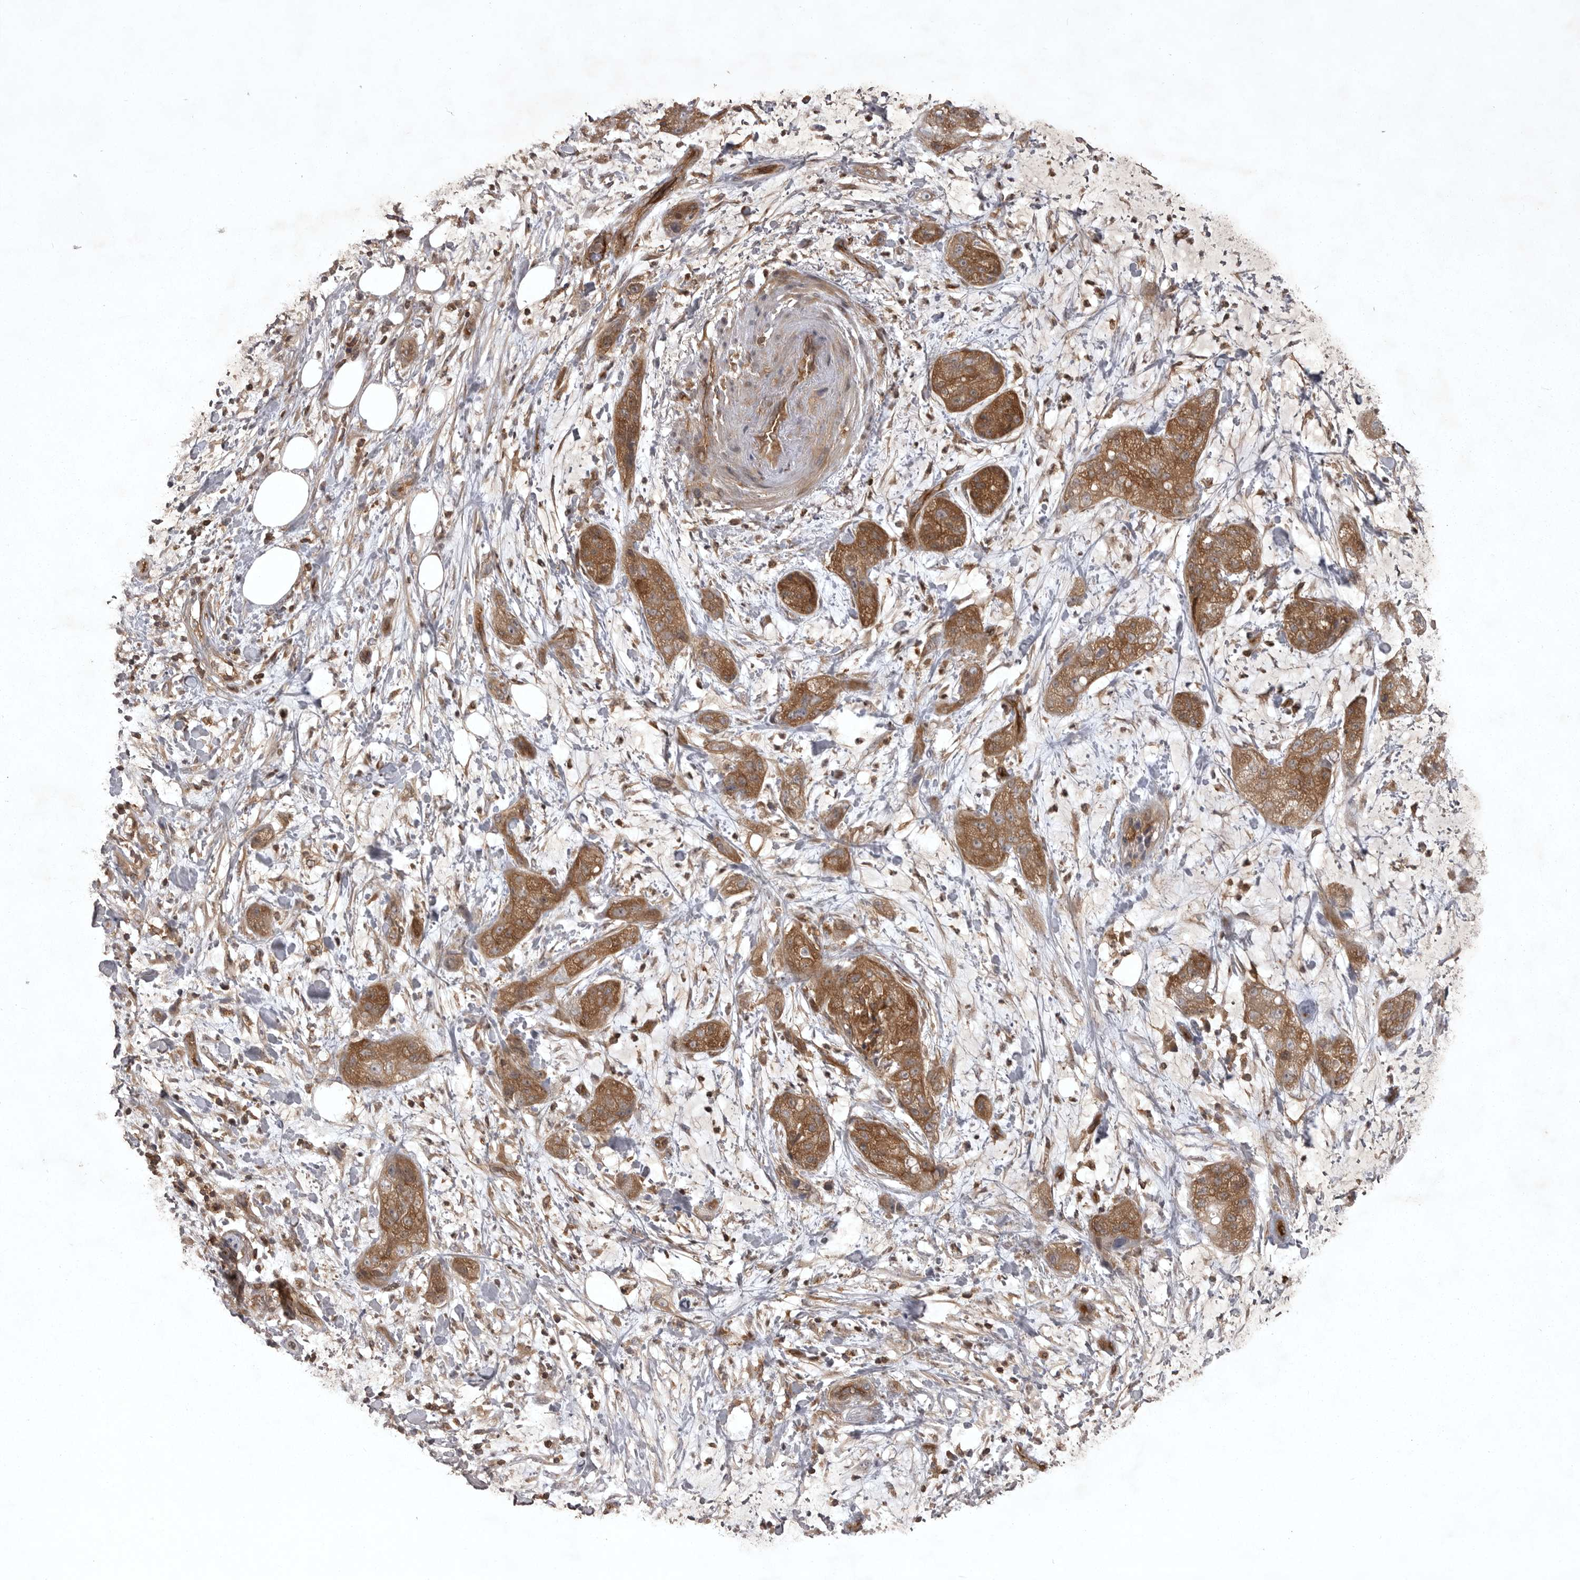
{"staining": {"intensity": "strong", "quantity": ">75%", "location": "cytoplasmic/membranous"}, "tissue": "pancreatic cancer", "cell_type": "Tumor cells", "image_type": "cancer", "snomed": [{"axis": "morphology", "description": "Adenocarcinoma, NOS"}, {"axis": "topography", "description": "Pancreas"}], "caption": "Protein staining of pancreatic cancer tissue exhibits strong cytoplasmic/membranous positivity in approximately >75% of tumor cells. (DAB = brown stain, brightfield microscopy at high magnification).", "gene": "STK24", "patient": {"sex": "female", "age": 78}}